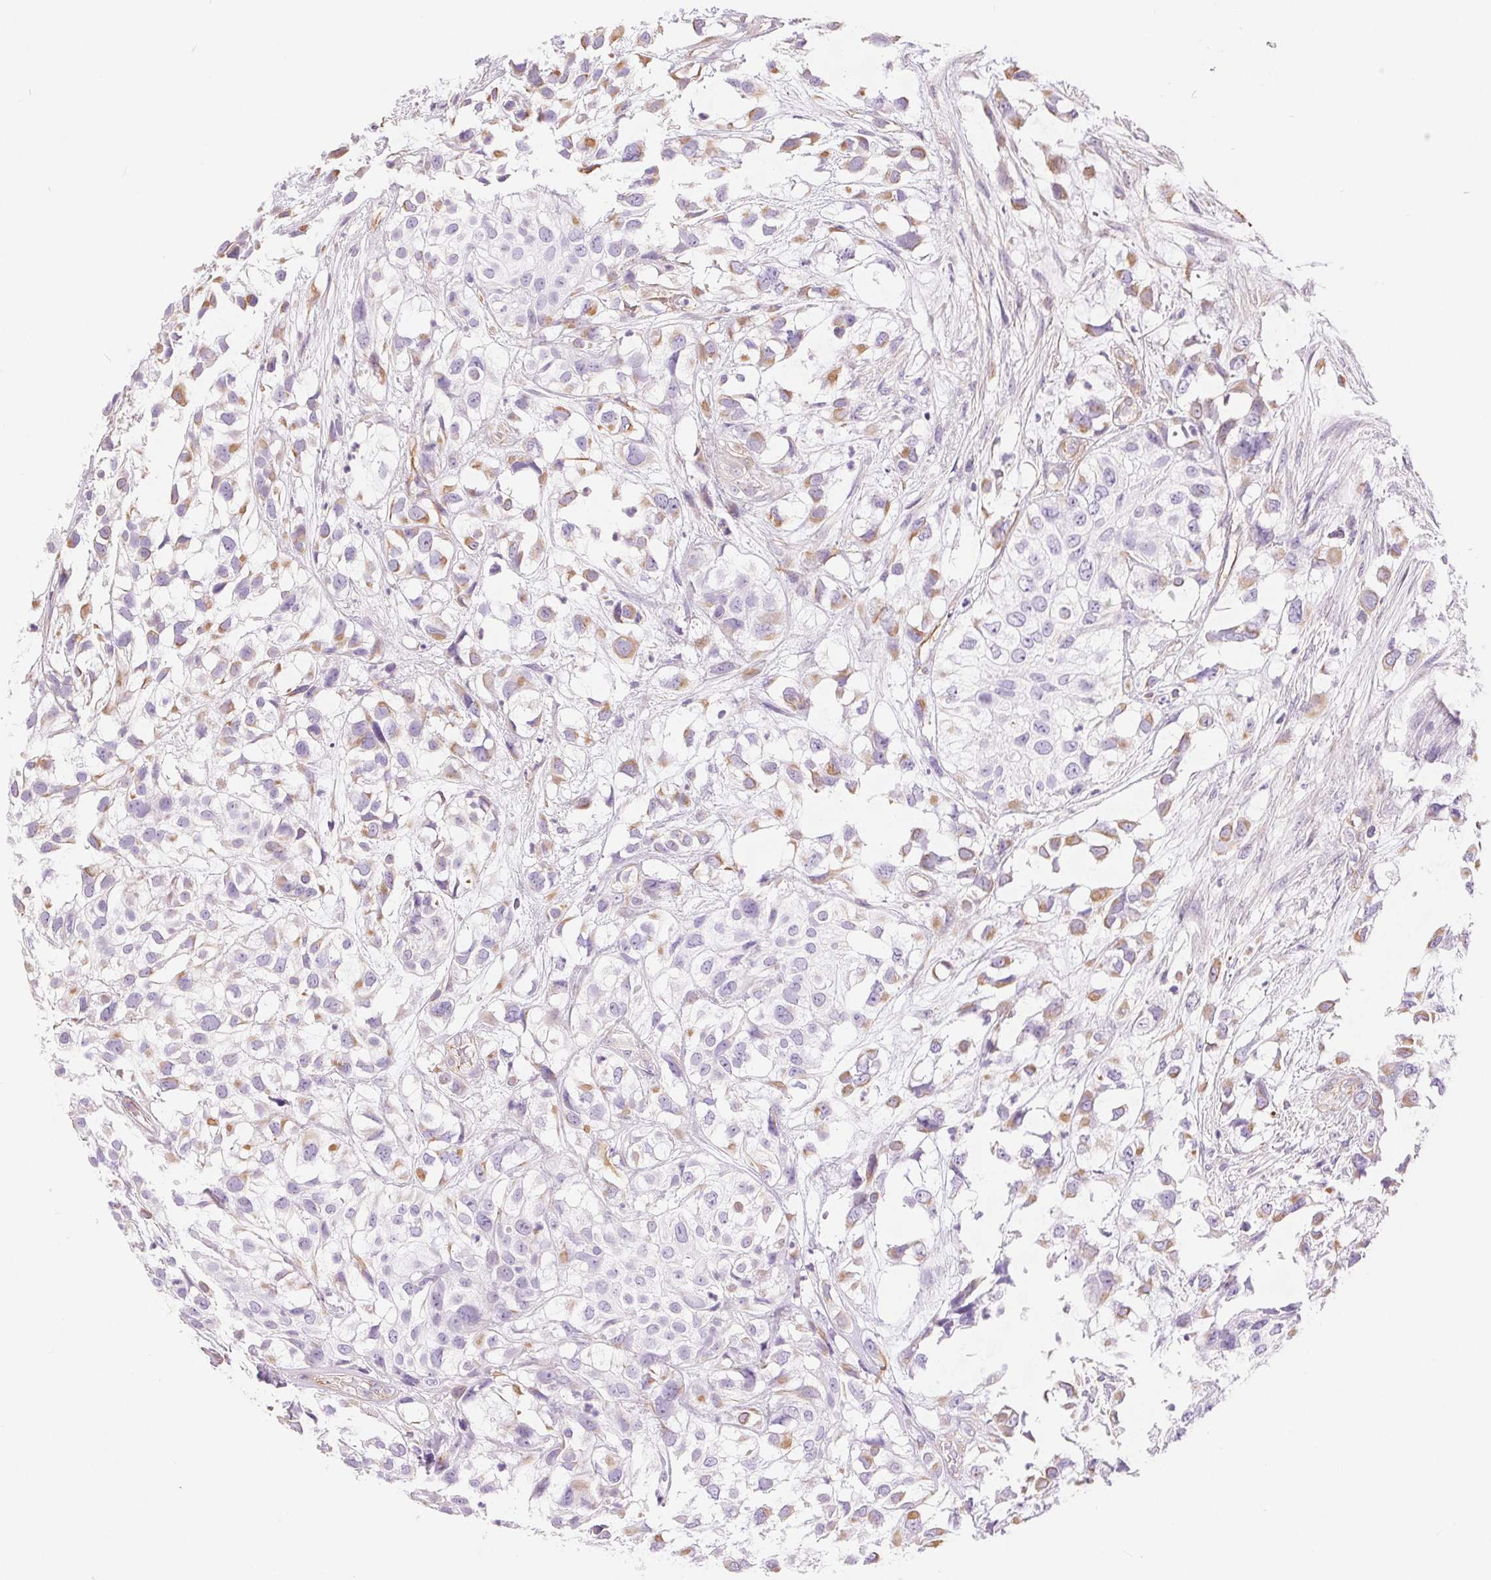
{"staining": {"intensity": "moderate", "quantity": "25%-75%", "location": "cytoplasmic/membranous"}, "tissue": "urothelial cancer", "cell_type": "Tumor cells", "image_type": "cancer", "snomed": [{"axis": "morphology", "description": "Urothelial carcinoma, High grade"}, {"axis": "topography", "description": "Urinary bladder"}], "caption": "Protein staining demonstrates moderate cytoplasmic/membranous expression in approximately 25%-75% of tumor cells in high-grade urothelial carcinoma.", "gene": "GFAP", "patient": {"sex": "male", "age": 56}}